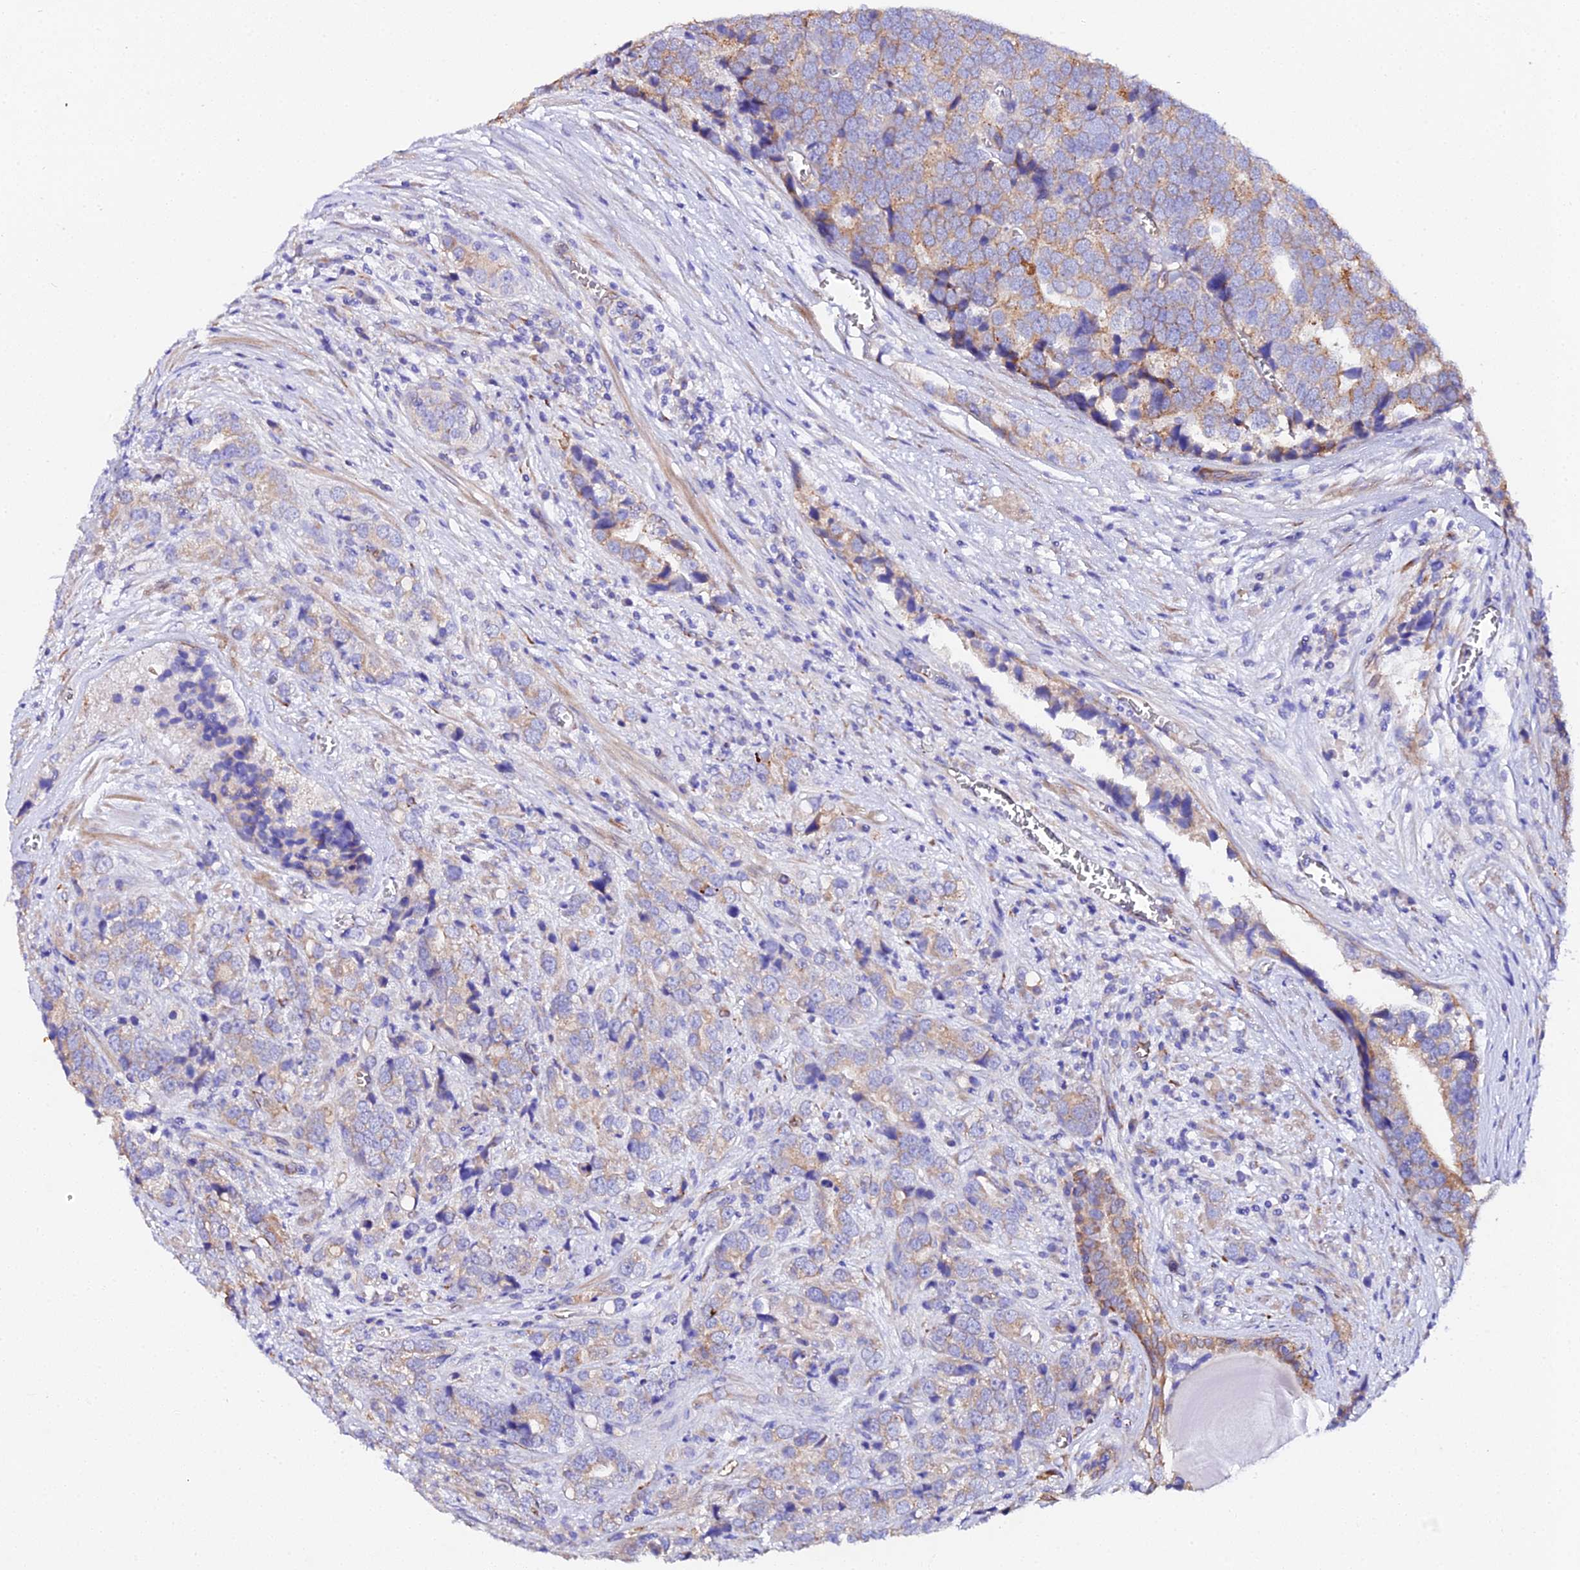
{"staining": {"intensity": "weak", "quantity": ">75%", "location": "cytoplasmic/membranous"}, "tissue": "prostate cancer", "cell_type": "Tumor cells", "image_type": "cancer", "snomed": [{"axis": "morphology", "description": "Adenocarcinoma, High grade"}, {"axis": "topography", "description": "Prostate"}], "caption": "IHC (DAB) staining of prostate high-grade adenocarcinoma displays weak cytoplasmic/membranous protein staining in approximately >75% of tumor cells.", "gene": "CFAP45", "patient": {"sex": "male", "age": 71}}